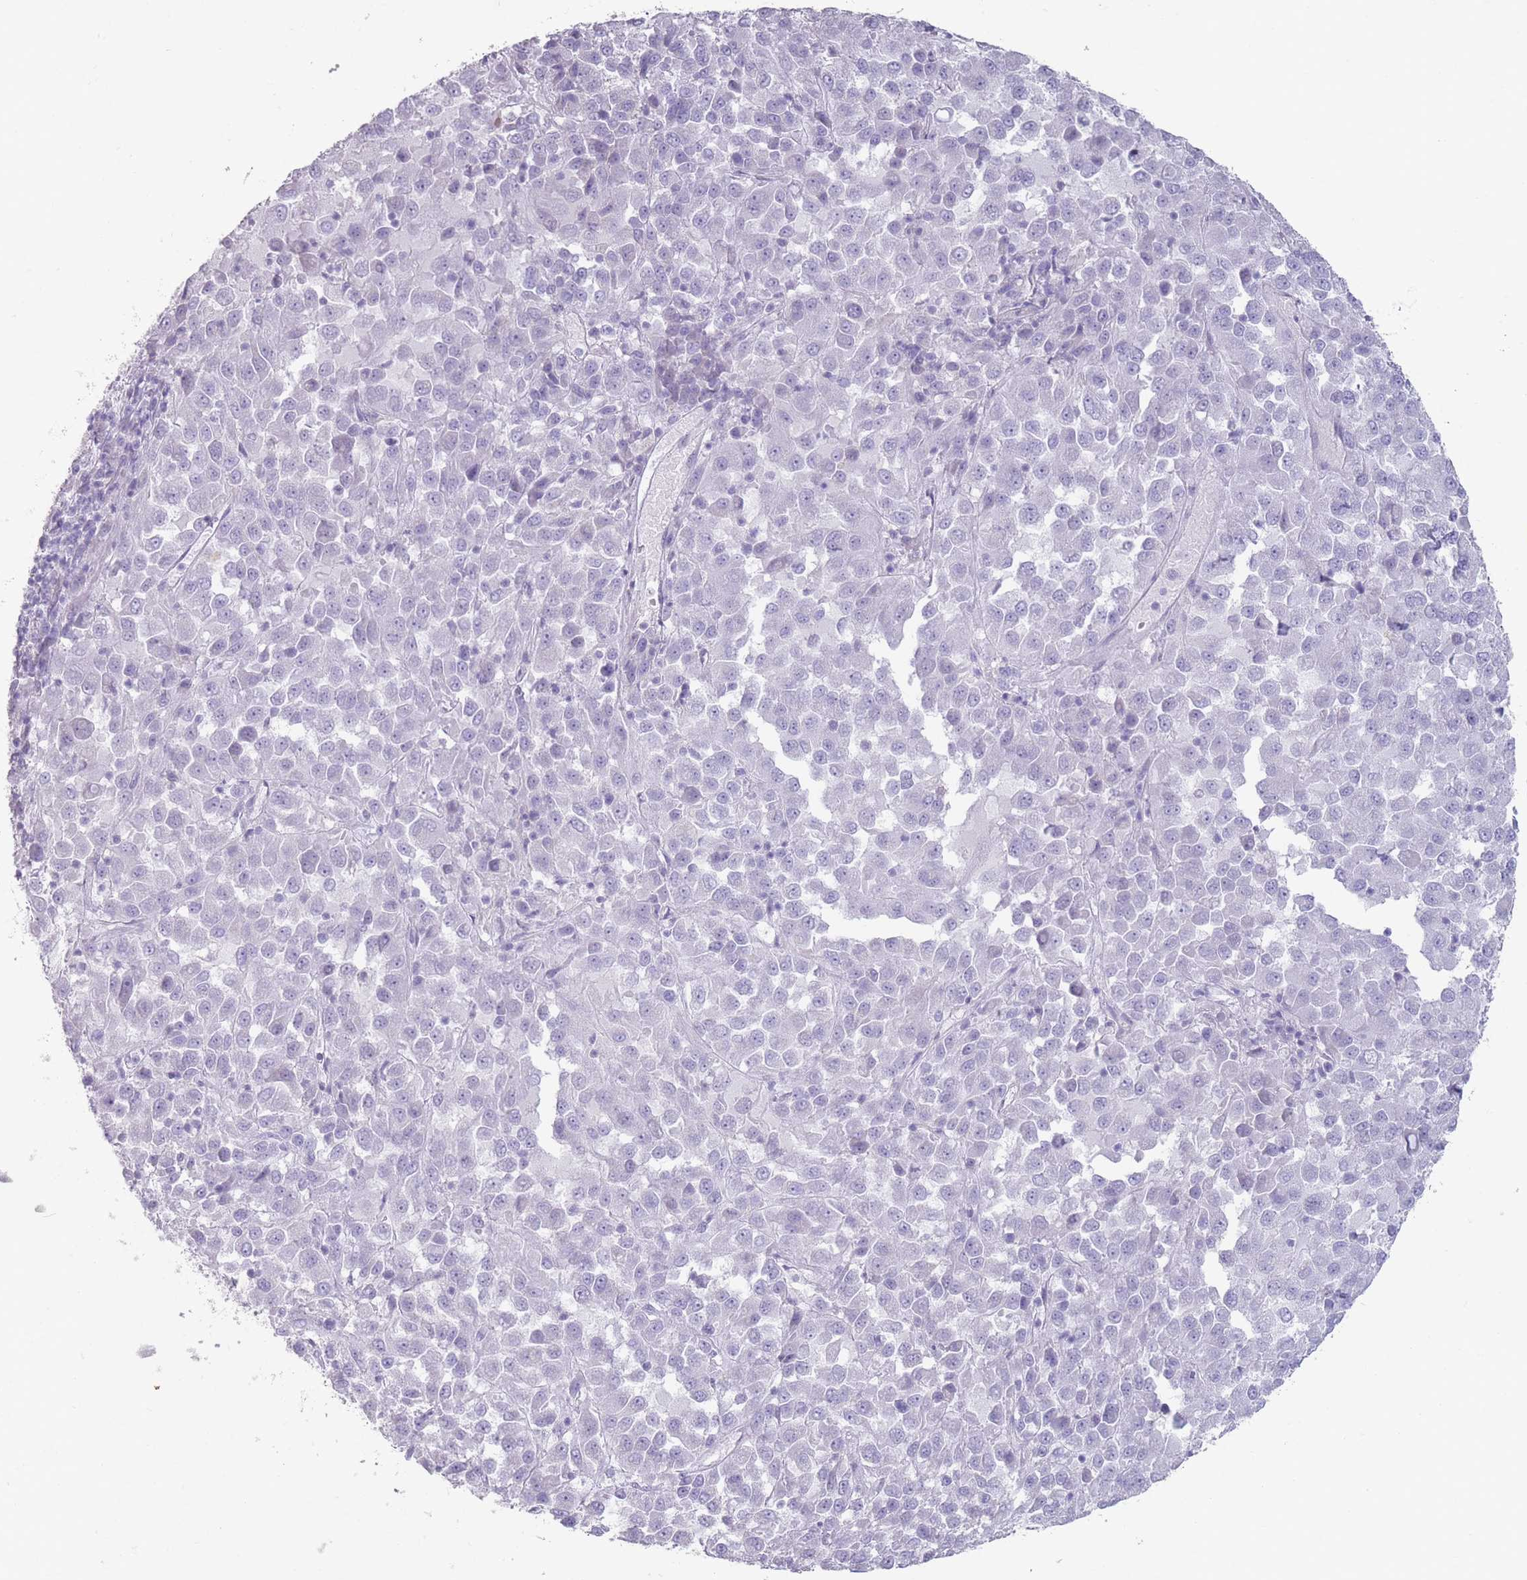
{"staining": {"intensity": "negative", "quantity": "none", "location": "none"}, "tissue": "melanoma", "cell_type": "Tumor cells", "image_type": "cancer", "snomed": [{"axis": "morphology", "description": "Malignant melanoma, Metastatic site"}, {"axis": "topography", "description": "Lung"}], "caption": "Tumor cells are negative for brown protein staining in melanoma.", "gene": "RHBG", "patient": {"sex": "male", "age": 64}}